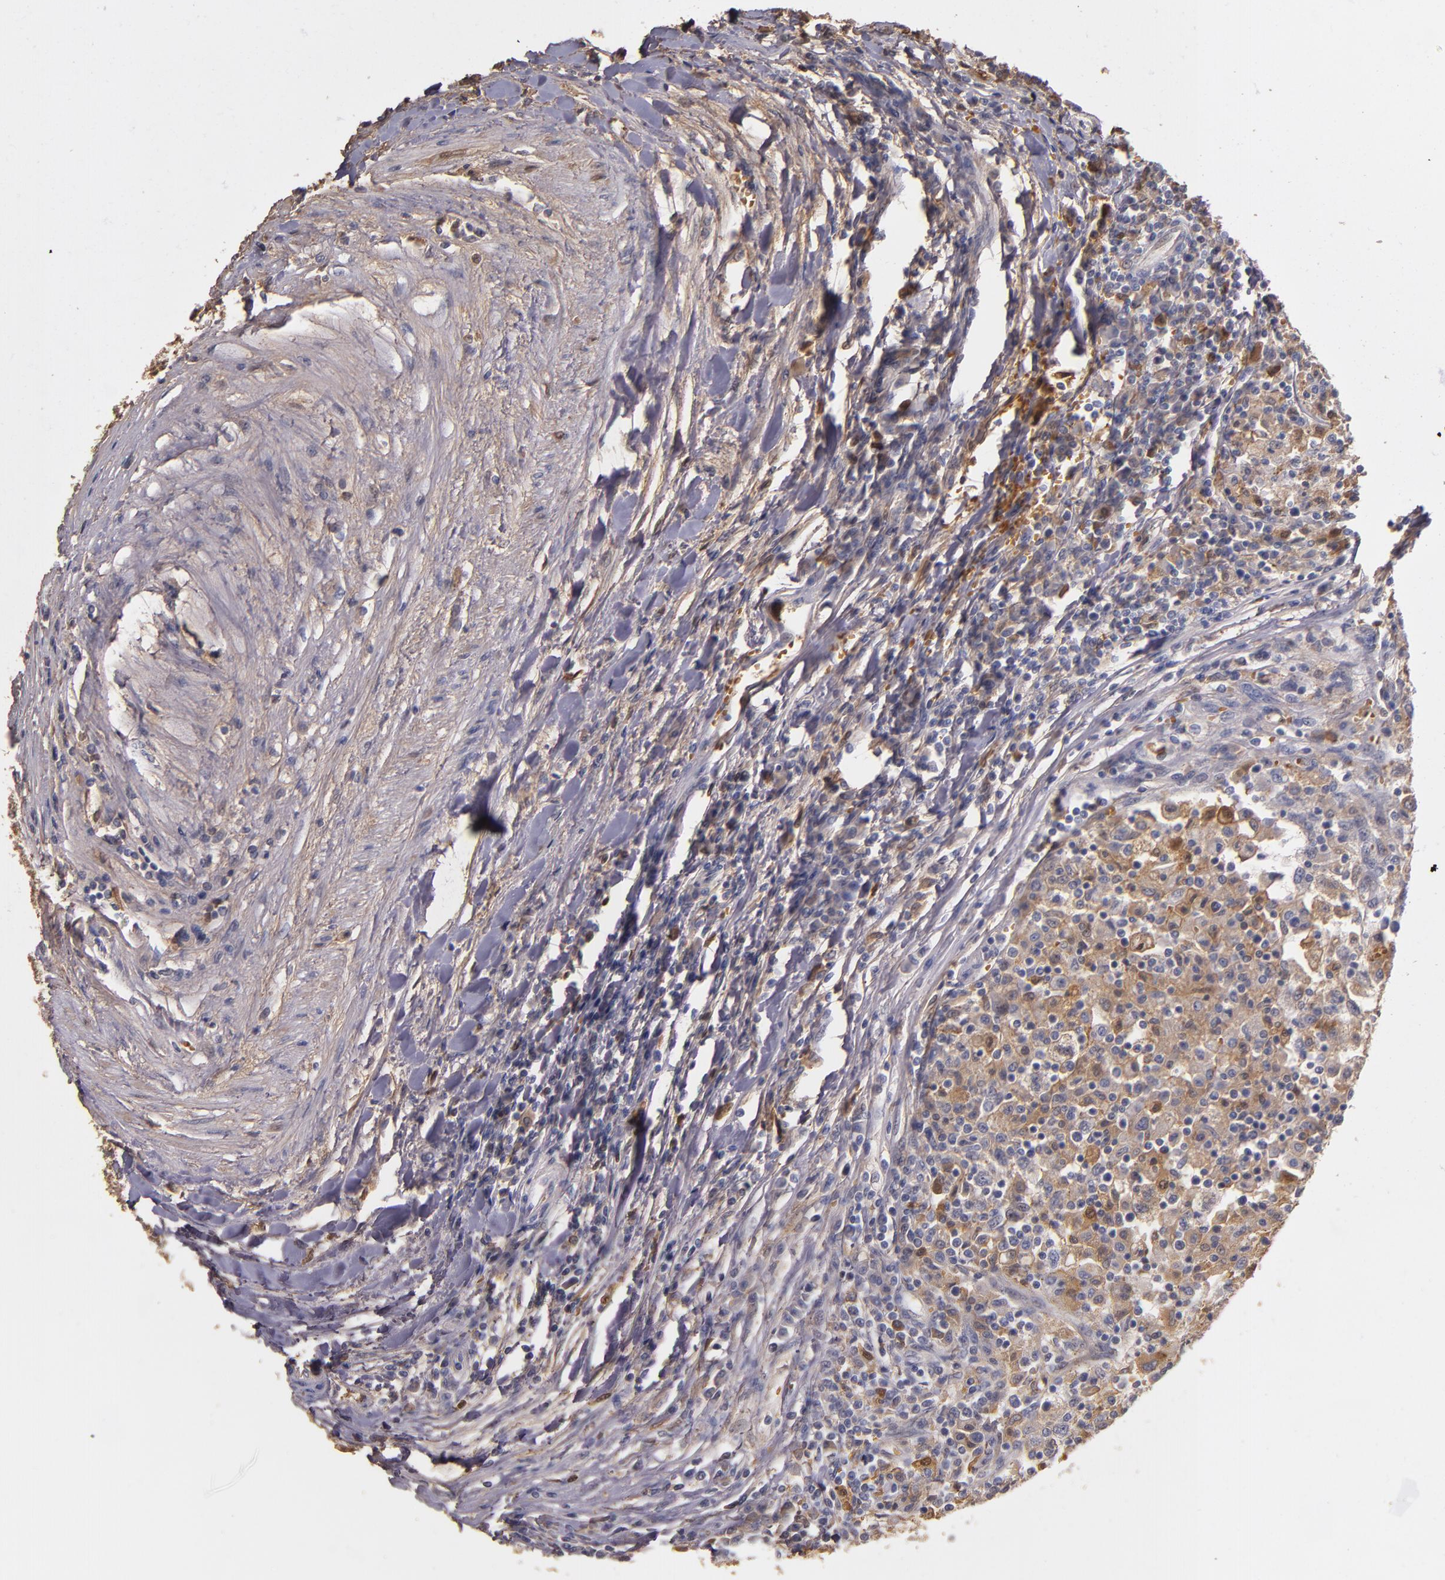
{"staining": {"intensity": "moderate", "quantity": ">75%", "location": "cytoplasmic/membranous"}, "tissue": "renal cancer", "cell_type": "Tumor cells", "image_type": "cancer", "snomed": [{"axis": "morphology", "description": "Normal tissue, NOS"}, {"axis": "morphology", "description": "Adenocarcinoma, NOS"}, {"axis": "topography", "description": "Kidney"}], "caption": "Immunohistochemistry (IHC) (DAB) staining of human renal adenocarcinoma demonstrates moderate cytoplasmic/membranous protein expression in approximately >75% of tumor cells.", "gene": "PTS", "patient": {"sex": "male", "age": 71}}